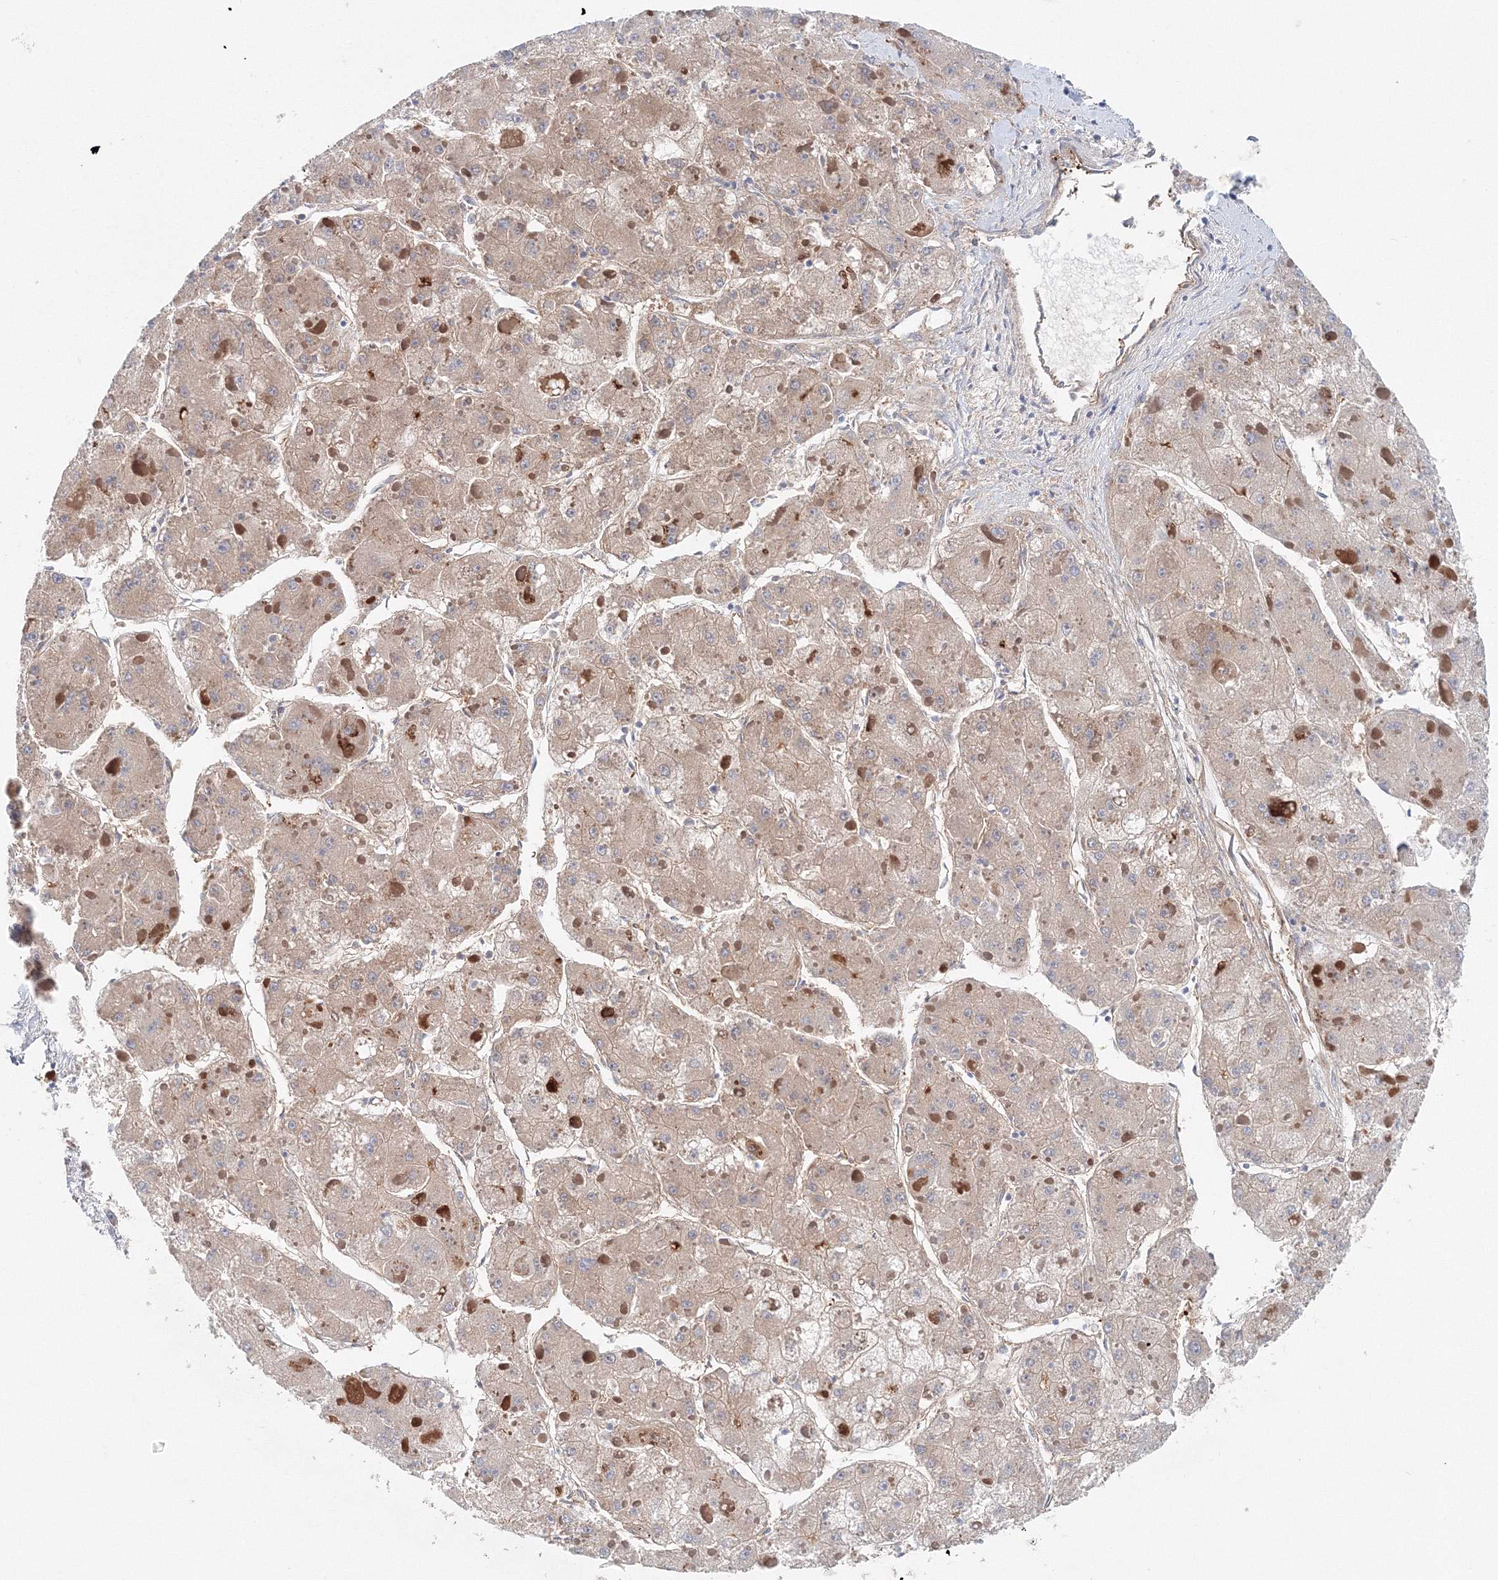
{"staining": {"intensity": "weak", "quantity": ">75%", "location": "cytoplasmic/membranous"}, "tissue": "liver cancer", "cell_type": "Tumor cells", "image_type": "cancer", "snomed": [{"axis": "morphology", "description": "Carcinoma, Hepatocellular, NOS"}, {"axis": "topography", "description": "Liver"}], "caption": "Protein staining of liver hepatocellular carcinoma tissue exhibits weak cytoplasmic/membranous positivity in approximately >75% of tumor cells.", "gene": "TPRKB", "patient": {"sex": "female", "age": 73}}